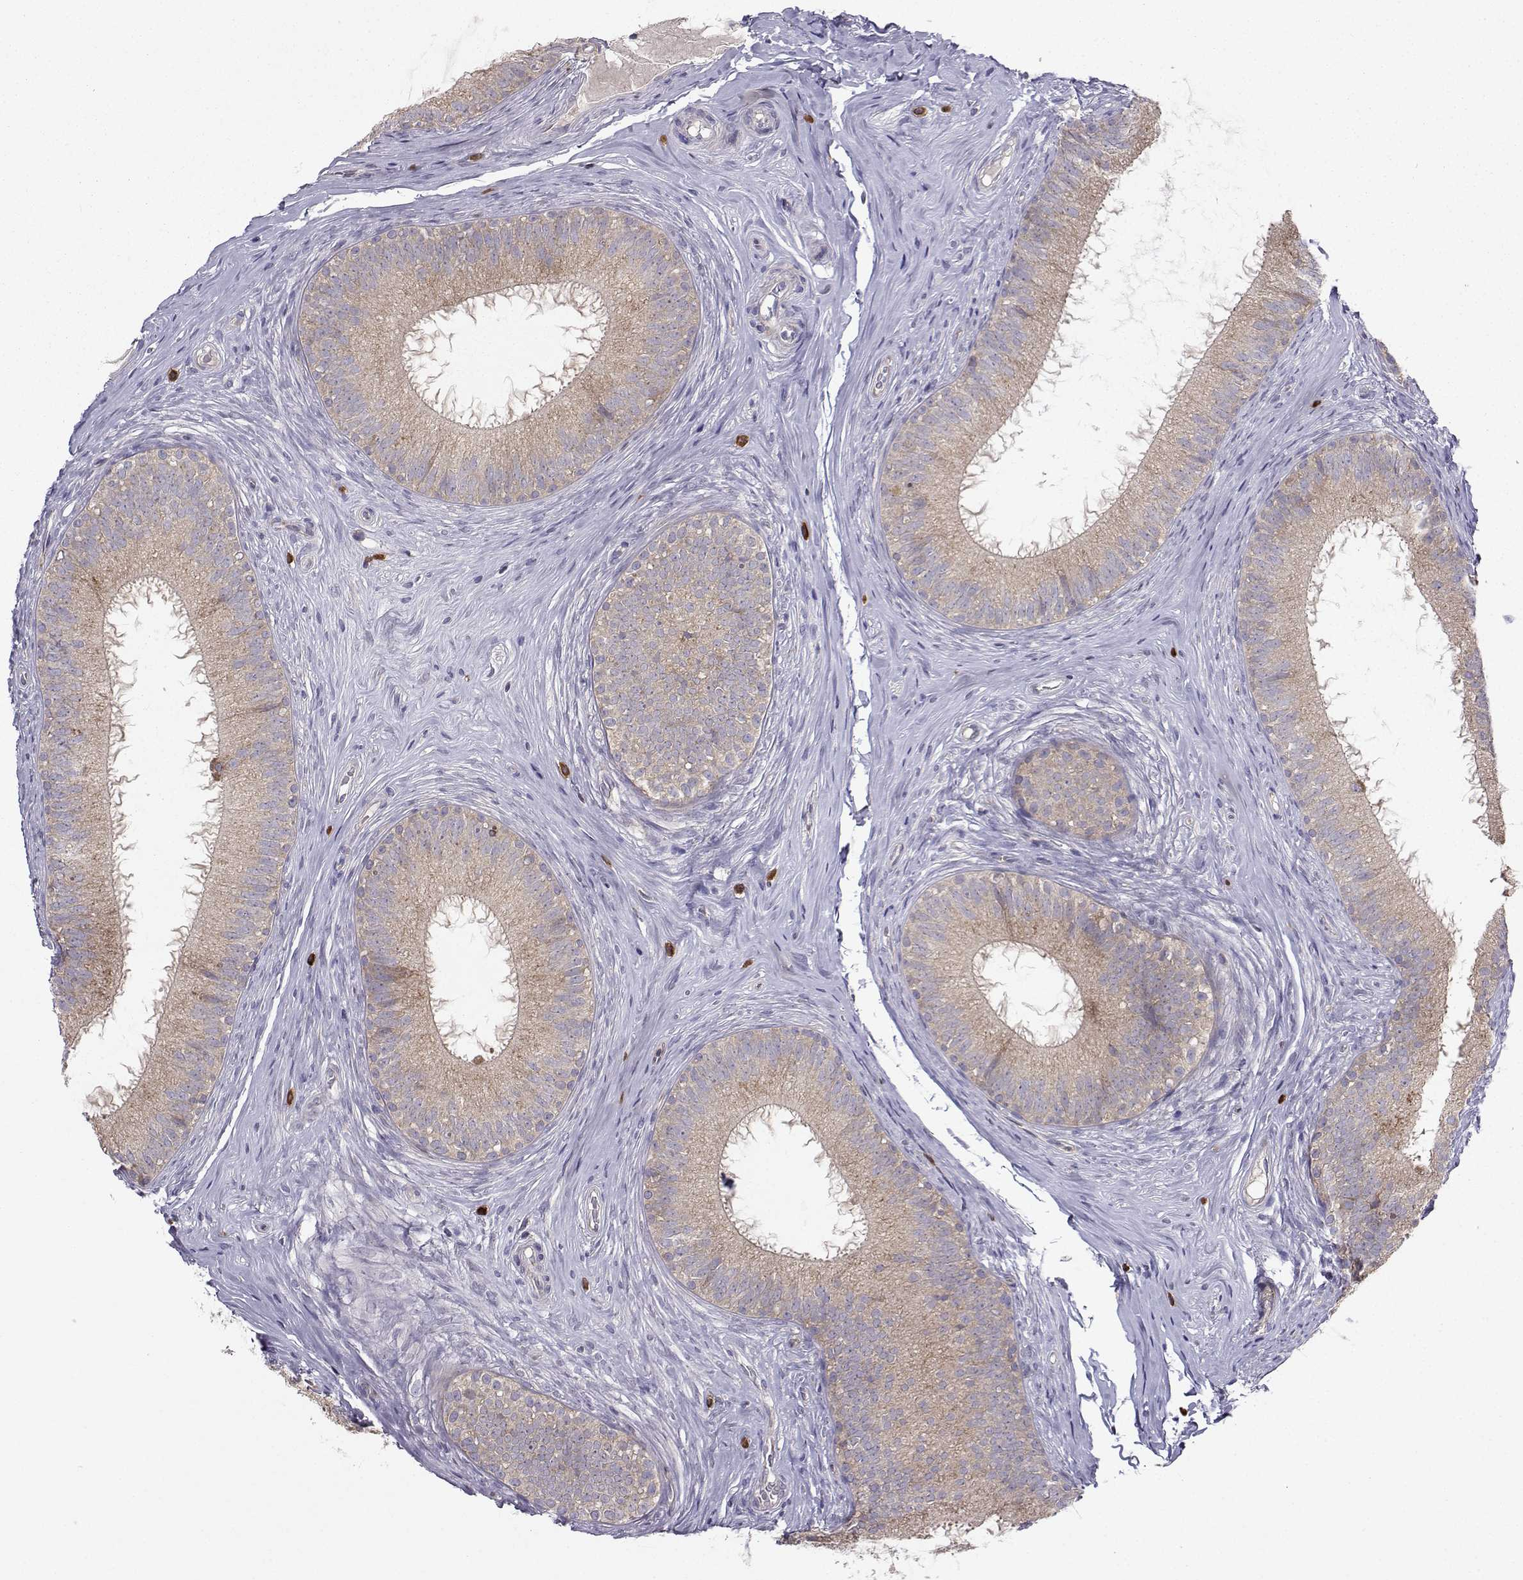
{"staining": {"intensity": "weak", "quantity": ">75%", "location": "cytoplasmic/membranous"}, "tissue": "epididymis", "cell_type": "Glandular cells", "image_type": "normal", "snomed": [{"axis": "morphology", "description": "Normal tissue, NOS"}, {"axis": "morphology", "description": "Carcinoma, Embryonal, NOS"}, {"axis": "topography", "description": "Testis"}, {"axis": "topography", "description": "Epididymis"}], "caption": "The photomicrograph displays a brown stain indicating the presence of a protein in the cytoplasmic/membranous of glandular cells in epididymis. (DAB (3,3'-diaminobenzidine) IHC with brightfield microscopy, high magnification).", "gene": "STXBP5", "patient": {"sex": "male", "age": 24}}